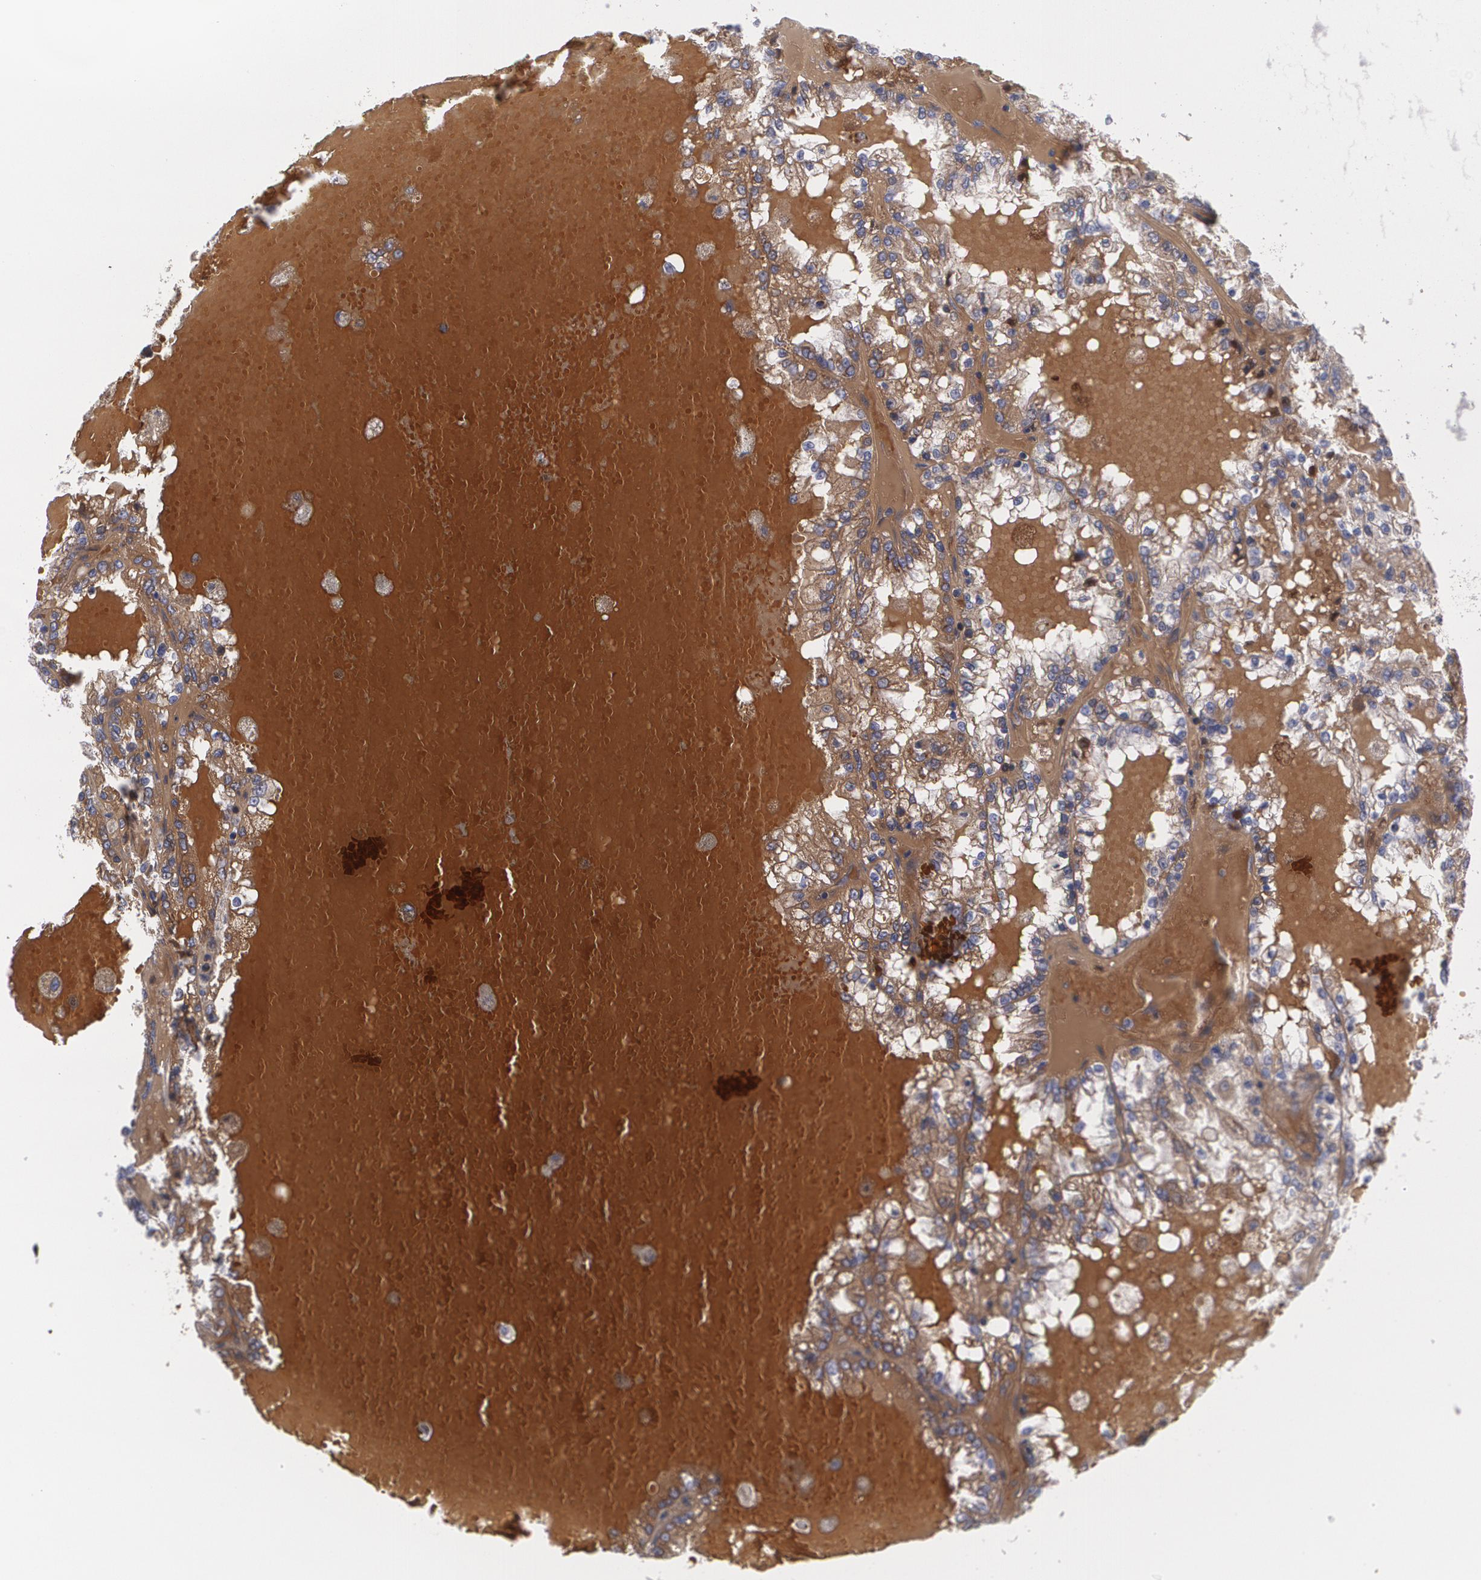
{"staining": {"intensity": "moderate", "quantity": ">75%", "location": "cytoplasmic/membranous"}, "tissue": "renal cancer", "cell_type": "Tumor cells", "image_type": "cancer", "snomed": [{"axis": "morphology", "description": "Adenocarcinoma, NOS"}, {"axis": "topography", "description": "Kidney"}], "caption": "Renal adenocarcinoma tissue reveals moderate cytoplasmic/membranous expression in approximately >75% of tumor cells, visualized by immunohistochemistry. Using DAB (3,3'-diaminobenzidine) (brown) and hematoxylin (blue) stains, captured at high magnification using brightfield microscopy.", "gene": "FBLN1", "patient": {"sex": "male", "age": 59}}